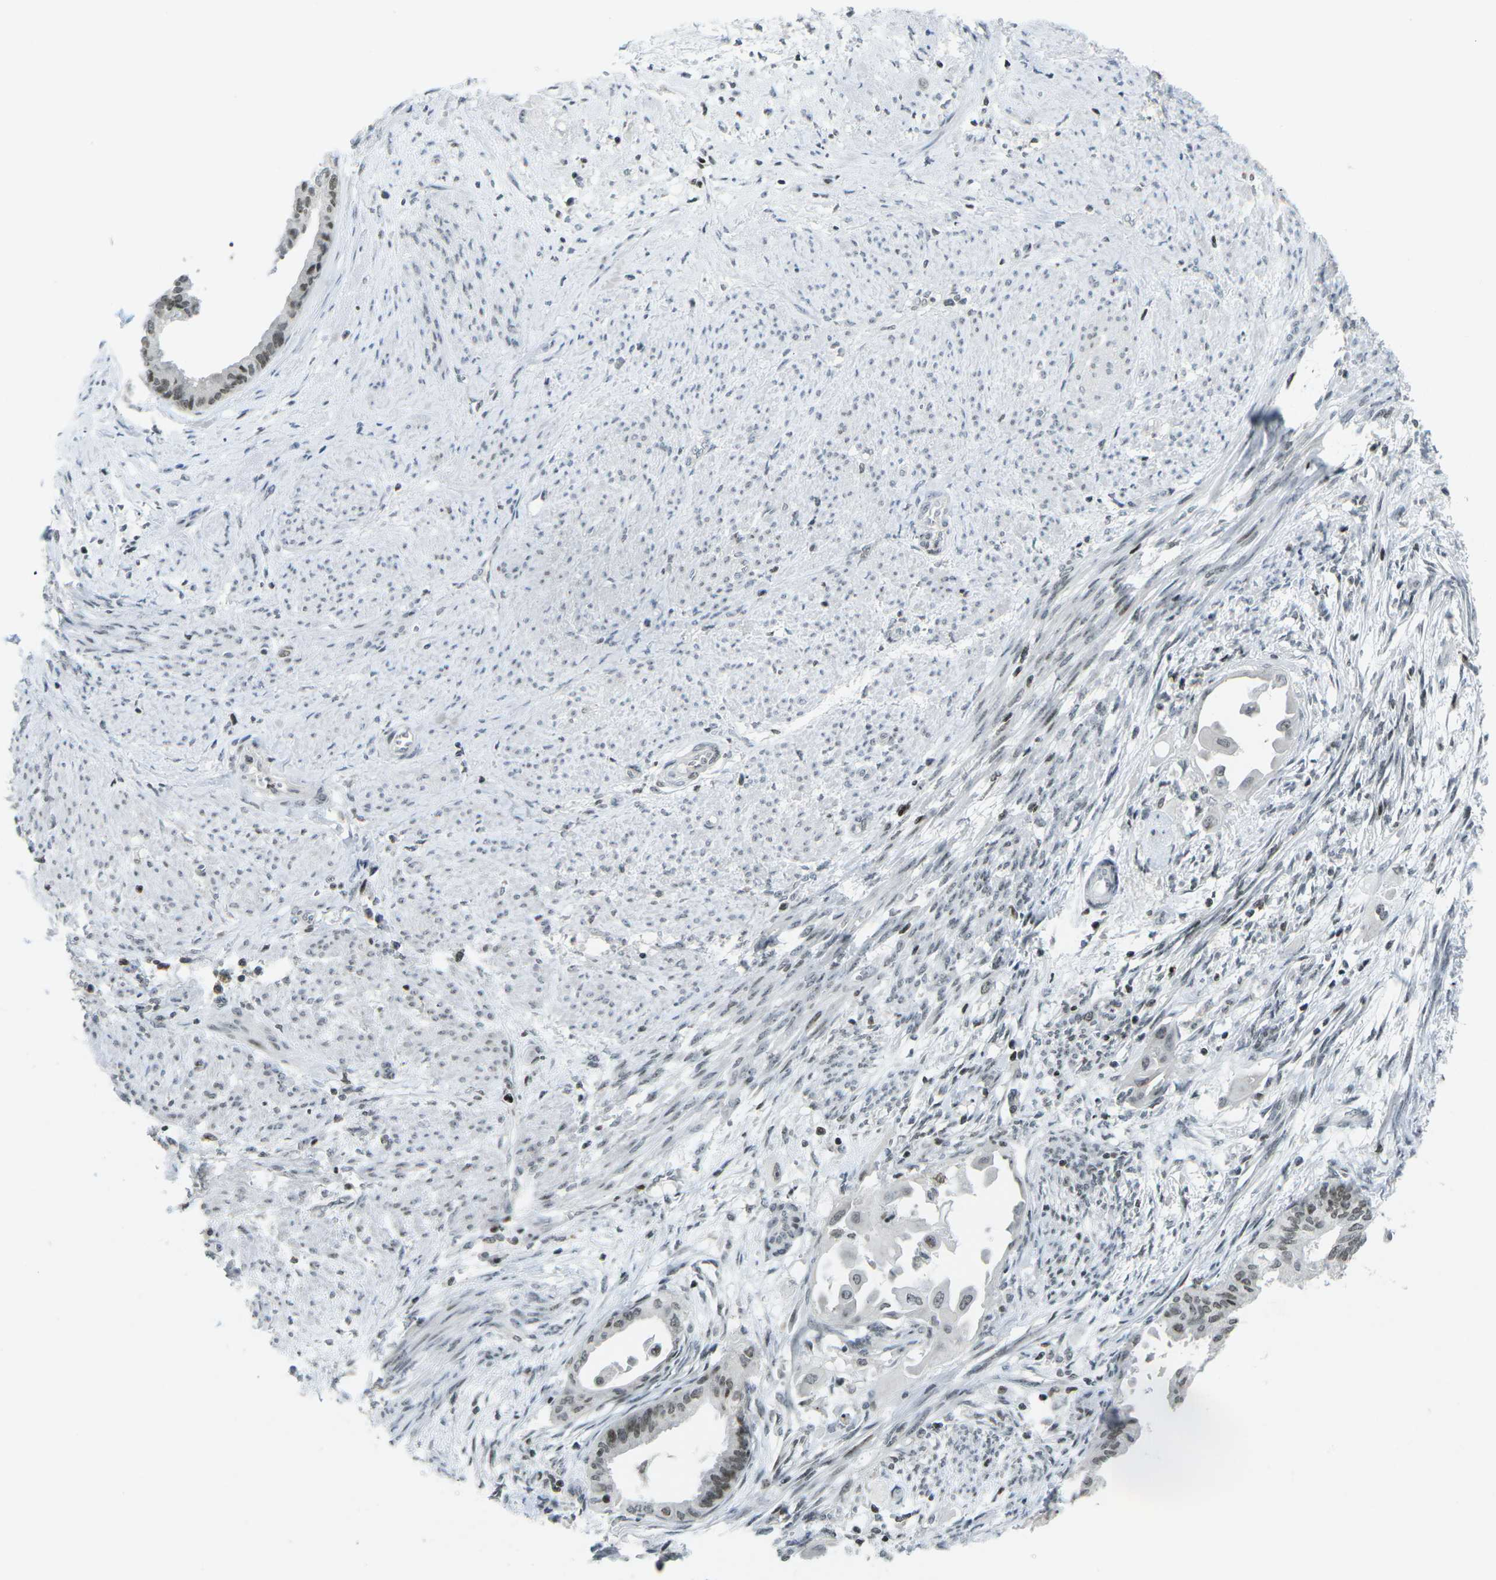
{"staining": {"intensity": "moderate", "quantity": "25%-75%", "location": "nuclear"}, "tissue": "cervical cancer", "cell_type": "Tumor cells", "image_type": "cancer", "snomed": [{"axis": "morphology", "description": "Normal tissue, NOS"}, {"axis": "morphology", "description": "Adenocarcinoma, NOS"}, {"axis": "topography", "description": "Cervix"}, {"axis": "topography", "description": "Endometrium"}], "caption": "This histopathology image reveals cervical cancer (adenocarcinoma) stained with immunohistochemistry to label a protein in brown. The nuclear of tumor cells show moderate positivity for the protein. Nuclei are counter-stained blue.", "gene": "EME1", "patient": {"sex": "female", "age": 86}}